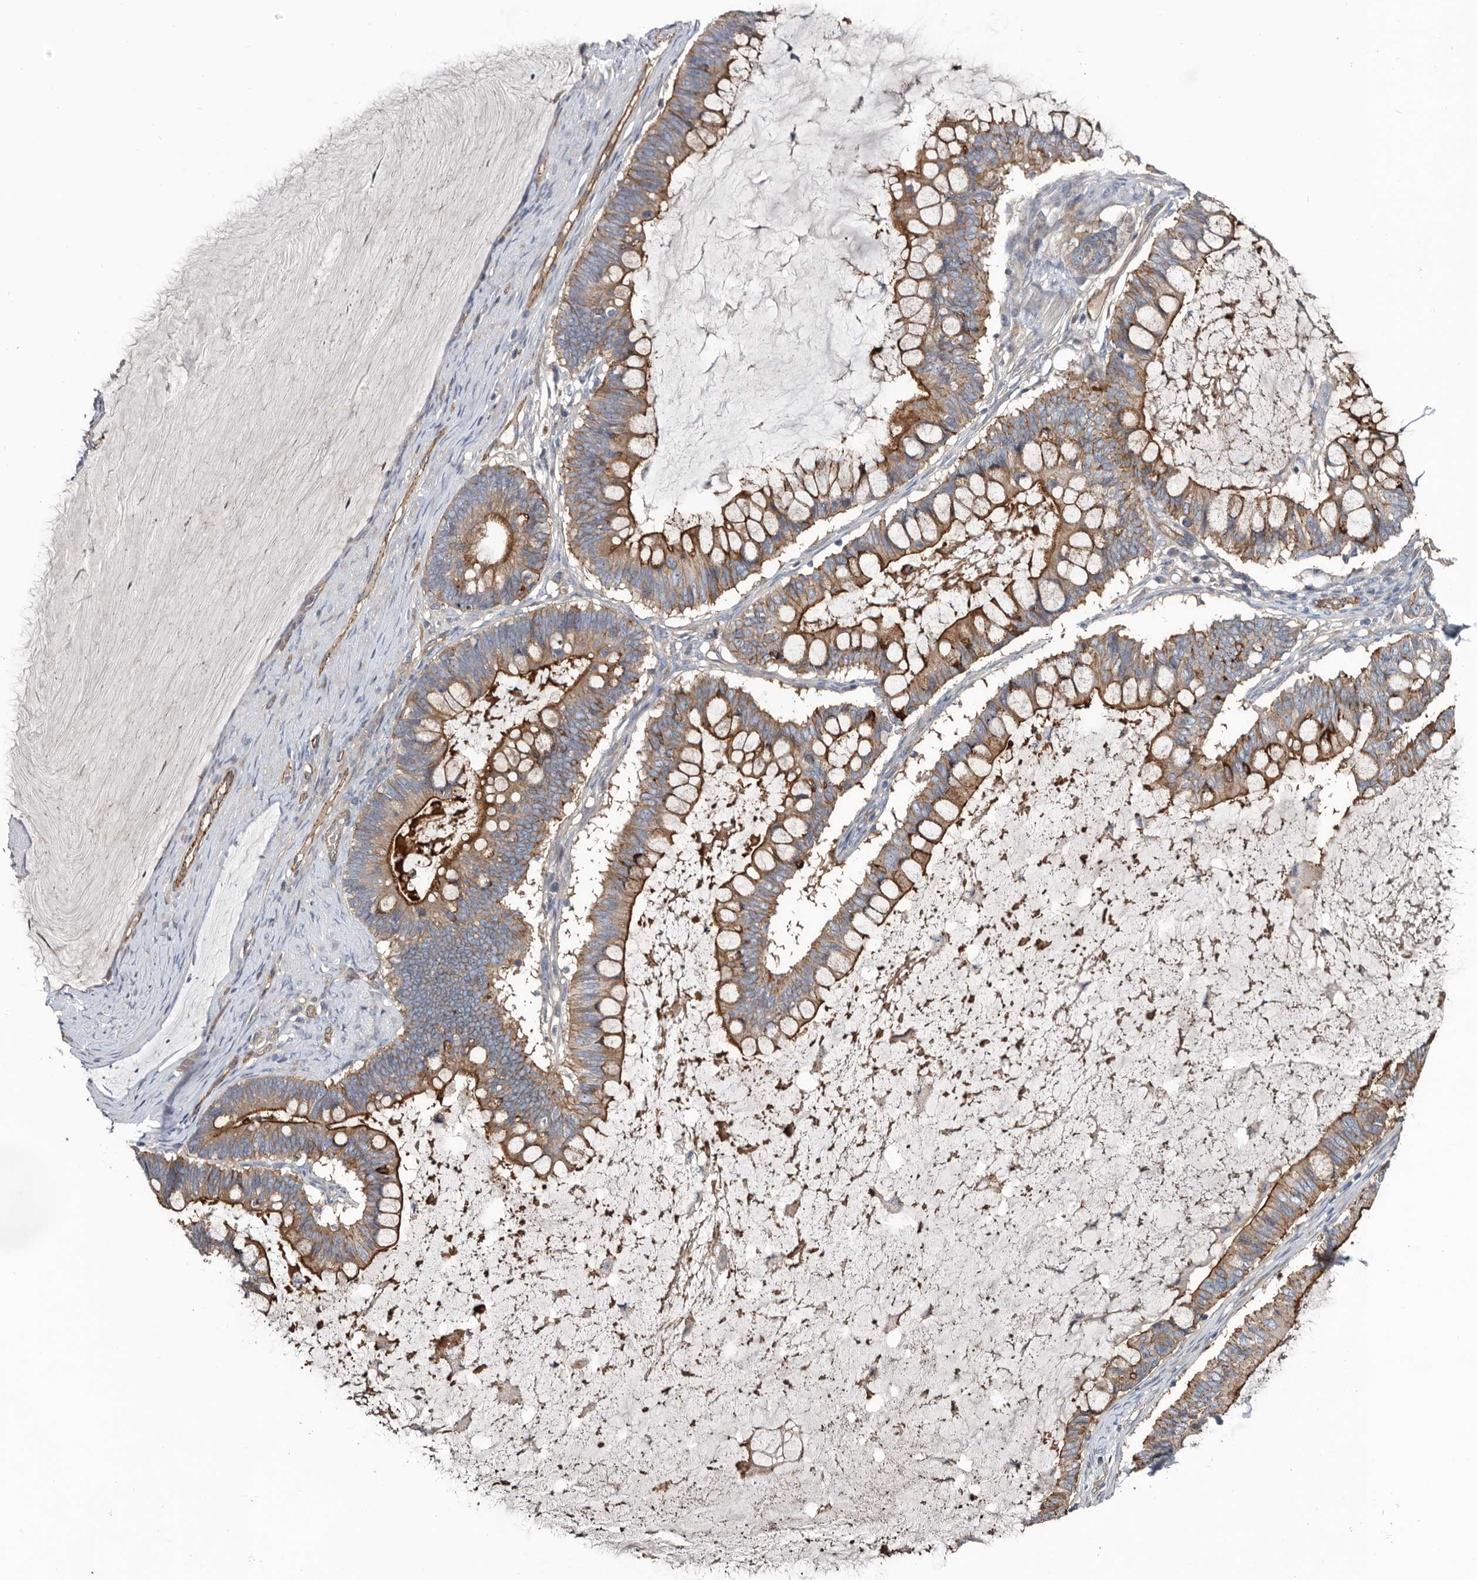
{"staining": {"intensity": "strong", "quantity": ">75%", "location": "cytoplasmic/membranous"}, "tissue": "ovarian cancer", "cell_type": "Tumor cells", "image_type": "cancer", "snomed": [{"axis": "morphology", "description": "Cystadenocarcinoma, mucinous, NOS"}, {"axis": "topography", "description": "Ovary"}], "caption": "IHC of ovarian cancer (mucinous cystadenocarcinoma) shows high levels of strong cytoplasmic/membranous expression in approximately >75% of tumor cells.", "gene": "TSPAN17", "patient": {"sex": "female", "age": 61}}